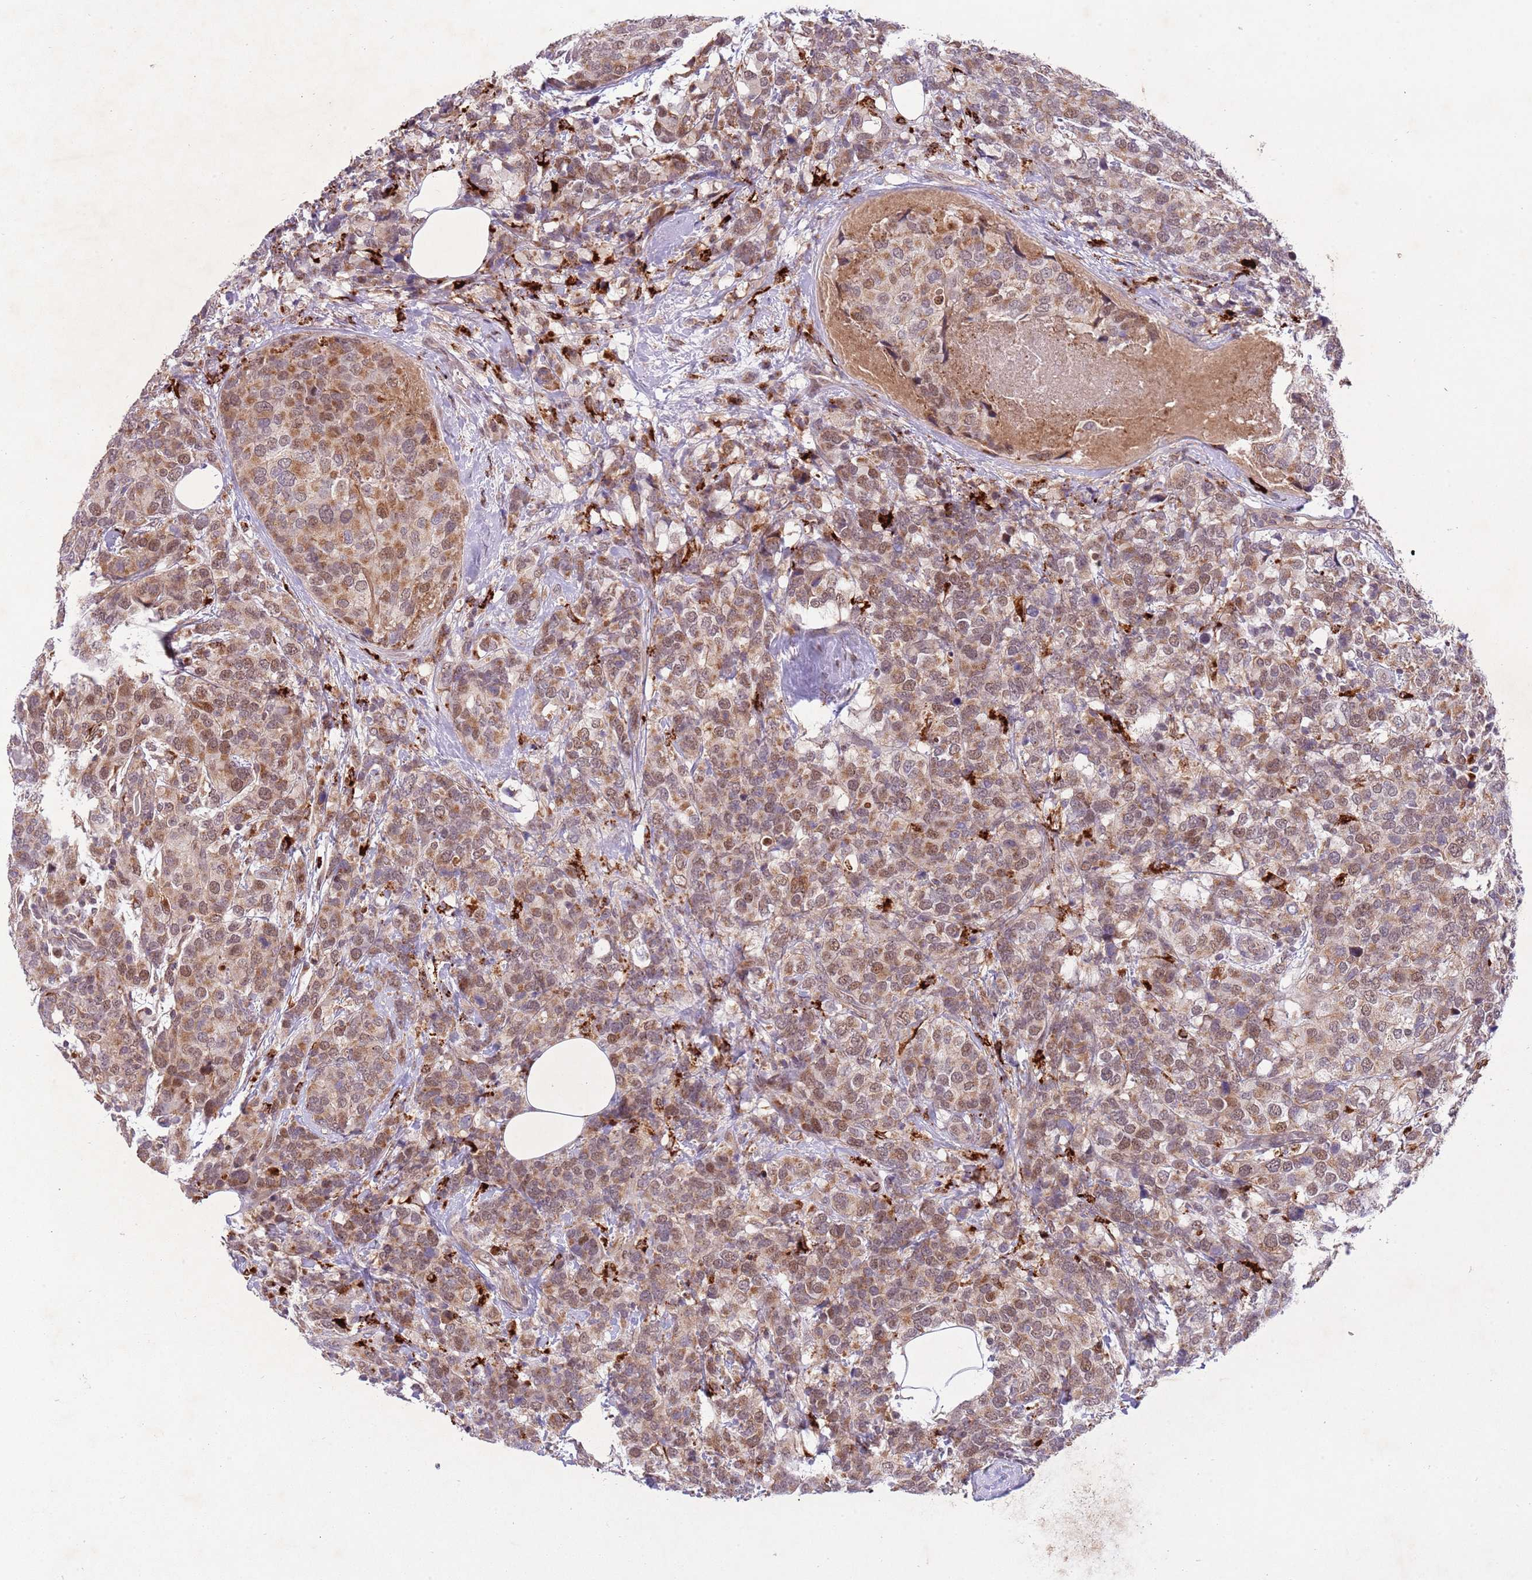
{"staining": {"intensity": "moderate", "quantity": ">75%", "location": "cytoplasmic/membranous,nuclear"}, "tissue": "breast cancer", "cell_type": "Tumor cells", "image_type": "cancer", "snomed": [{"axis": "morphology", "description": "Lobular carcinoma"}, {"axis": "topography", "description": "Breast"}], "caption": "An immunohistochemistry image of tumor tissue is shown. Protein staining in brown highlights moderate cytoplasmic/membranous and nuclear positivity in breast cancer within tumor cells.", "gene": "TRIM27", "patient": {"sex": "female", "age": 59}}